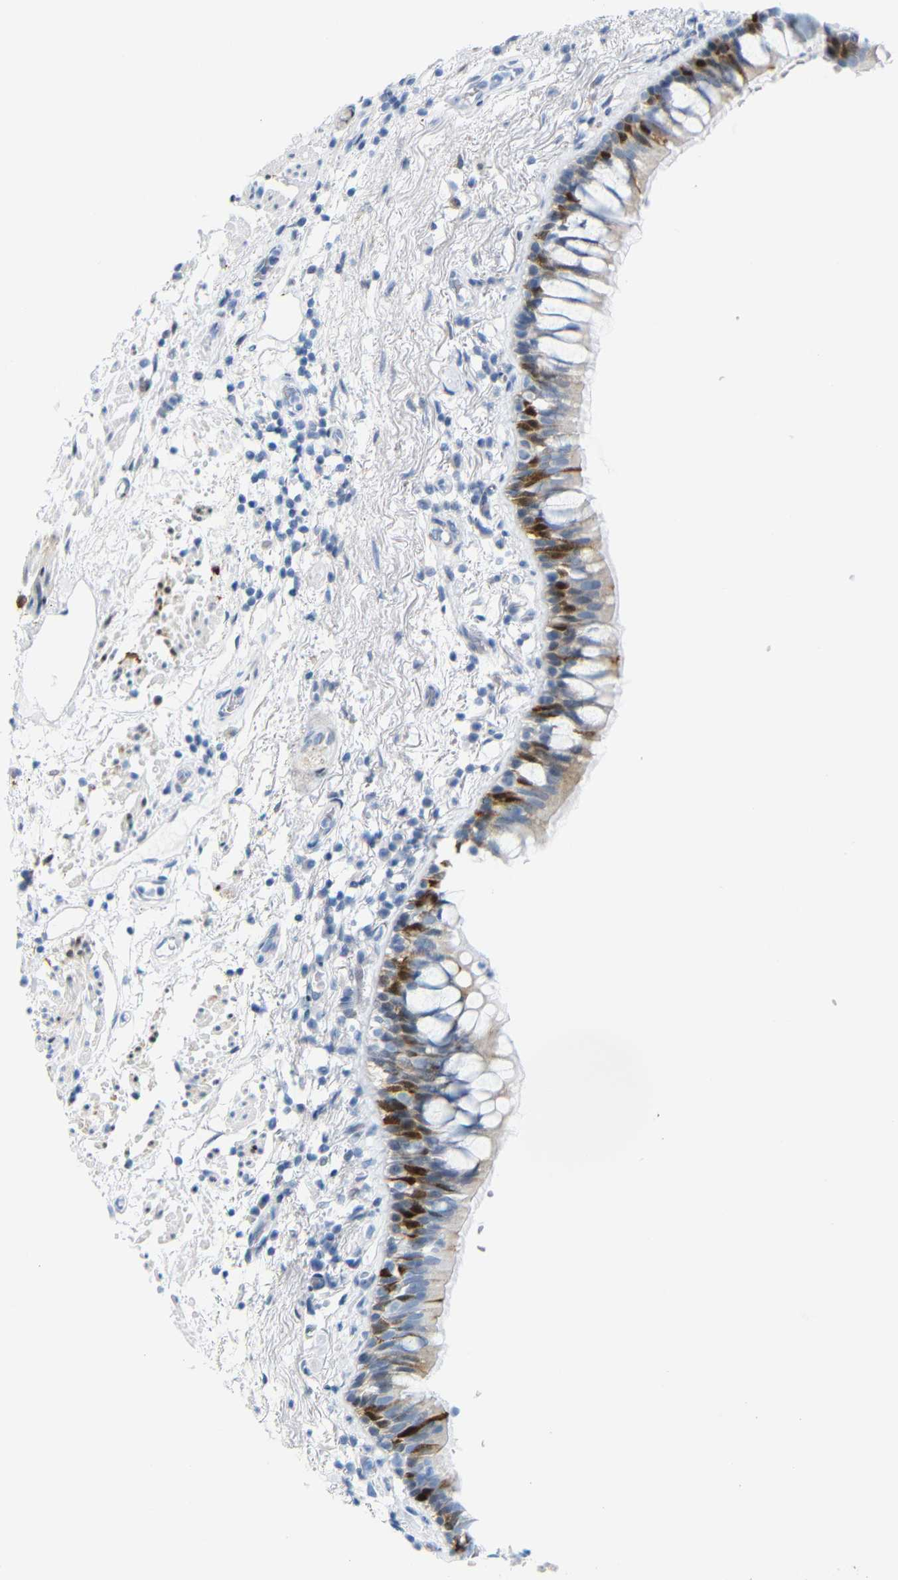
{"staining": {"intensity": "moderate", "quantity": "25%-75%", "location": "cytoplasmic/membranous,nuclear"}, "tissue": "bronchus", "cell_type": "Respiratory epithelial cells", "image_type": "normal", "snomed": [{"axis": "morphology", "description": "Normal tissue, NOS"}, {"axis": "morphology", "description": "Inflammation, NOS"}, {"axis": "topography", "description": "Cartilage tissue"}, {"axis": "topography", "description": "Bronchus"}], "caption": "Protein expression analysis of unremarkable bronchus shows moderate cytoplasmic/membranous,nuclear staining in approximately 25%-75% of respiratory epithelial cells. (Stains: DAB in brown, nuclei in blue, Microscopy: brightfield microscopy at high magnification).", "gene": "MT1A", "patient": {"sex": "male", "age": 77}}